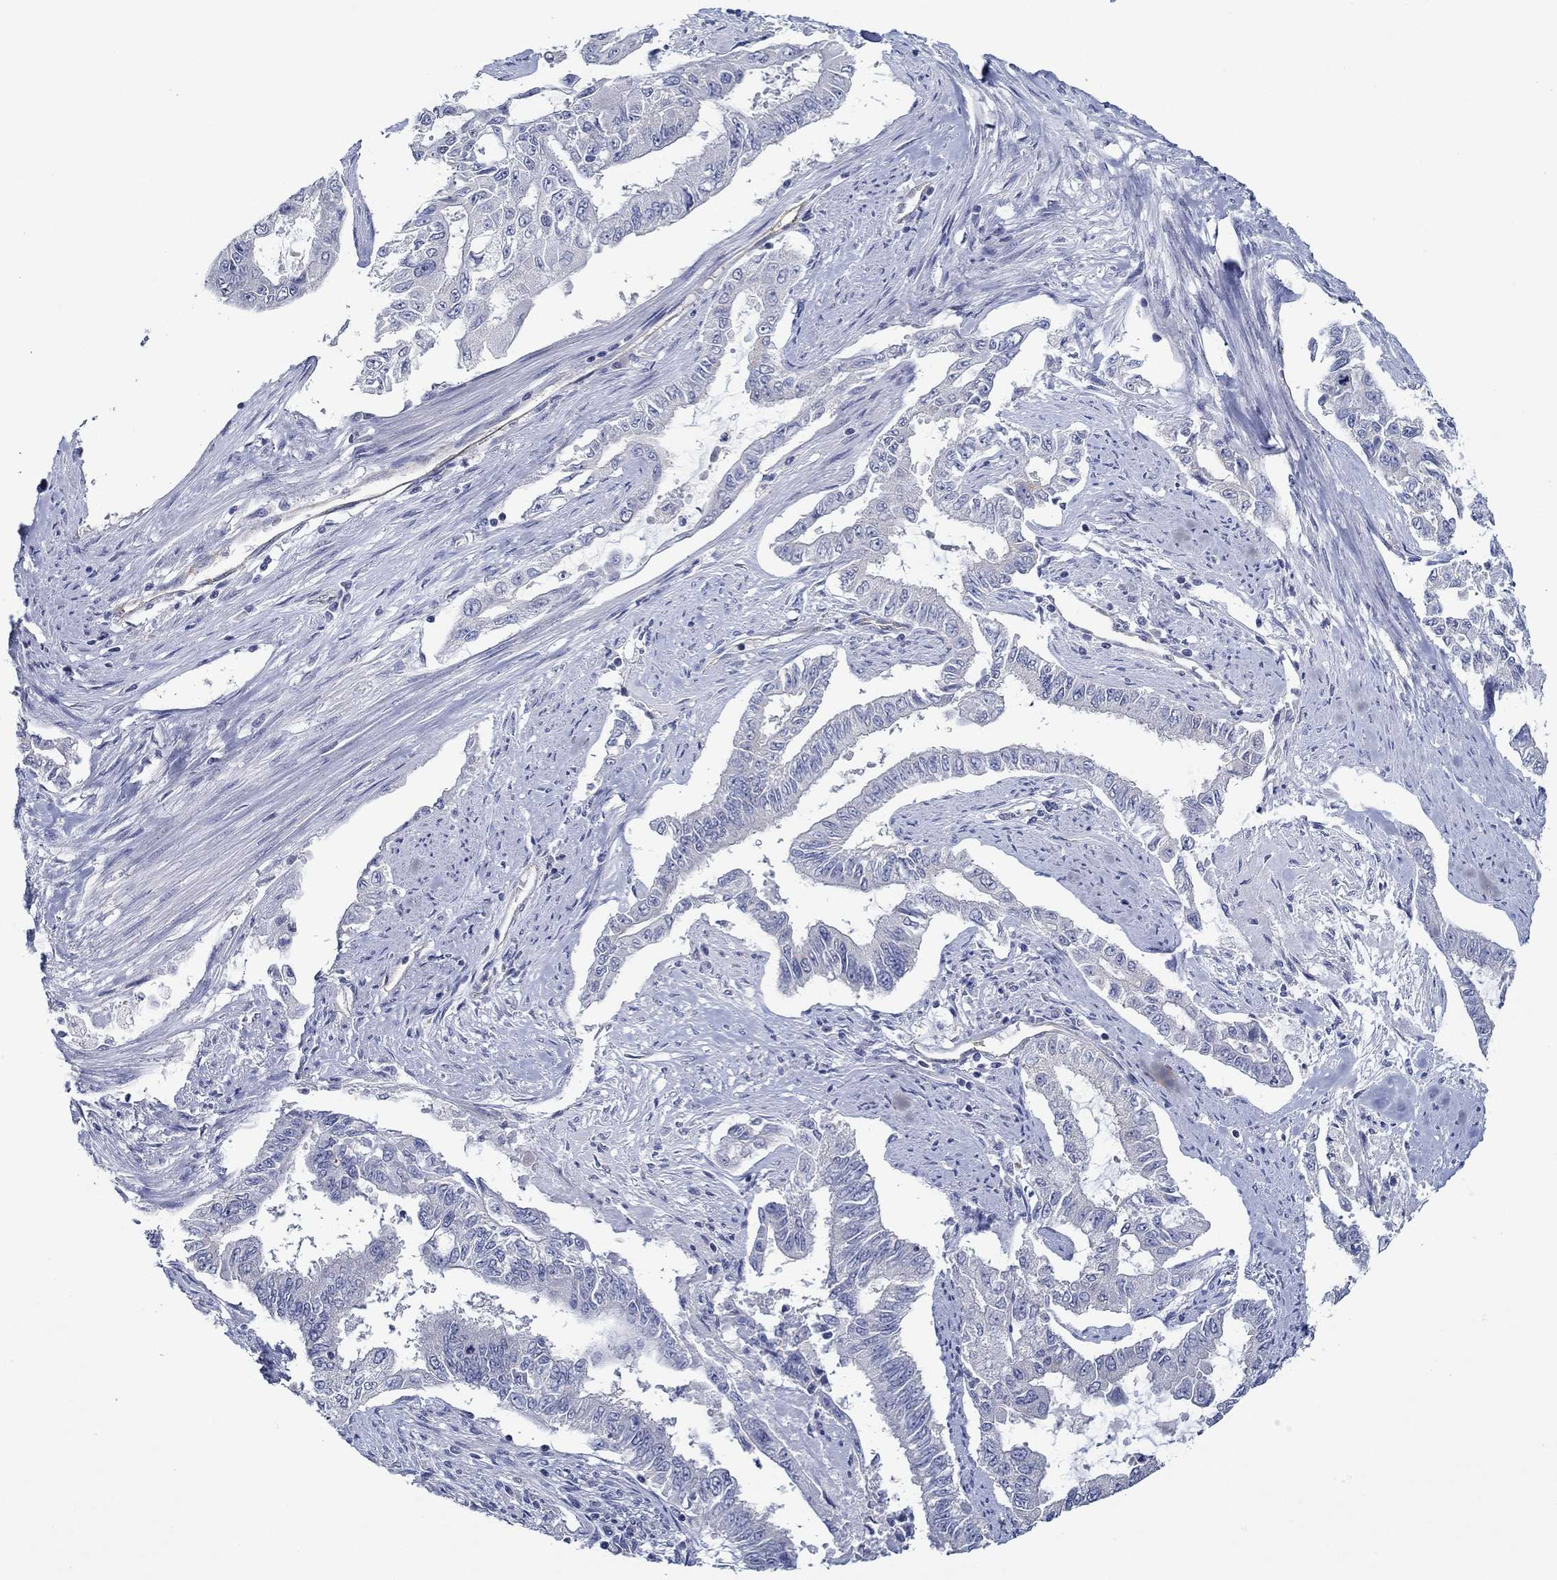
{"staining": {"intensity": "negative", "quantity": "none", "location": "none"}, "tissue": "endometrial cancer", "cell_type": "Tumor cells", "image_type": "cancer", "snomed": [{"axis": "morphology", "description": "Adenocarcinoma, NOS"}, {"axis": "topography", "description": "Uterus"}], "caption": "Histopathology image shows no protein expression in tumor cells of endometrial cancer (adenocarcinoma) tissue.", "gene": "GJA5", "patient": {"sex": "female", "age": 59}}